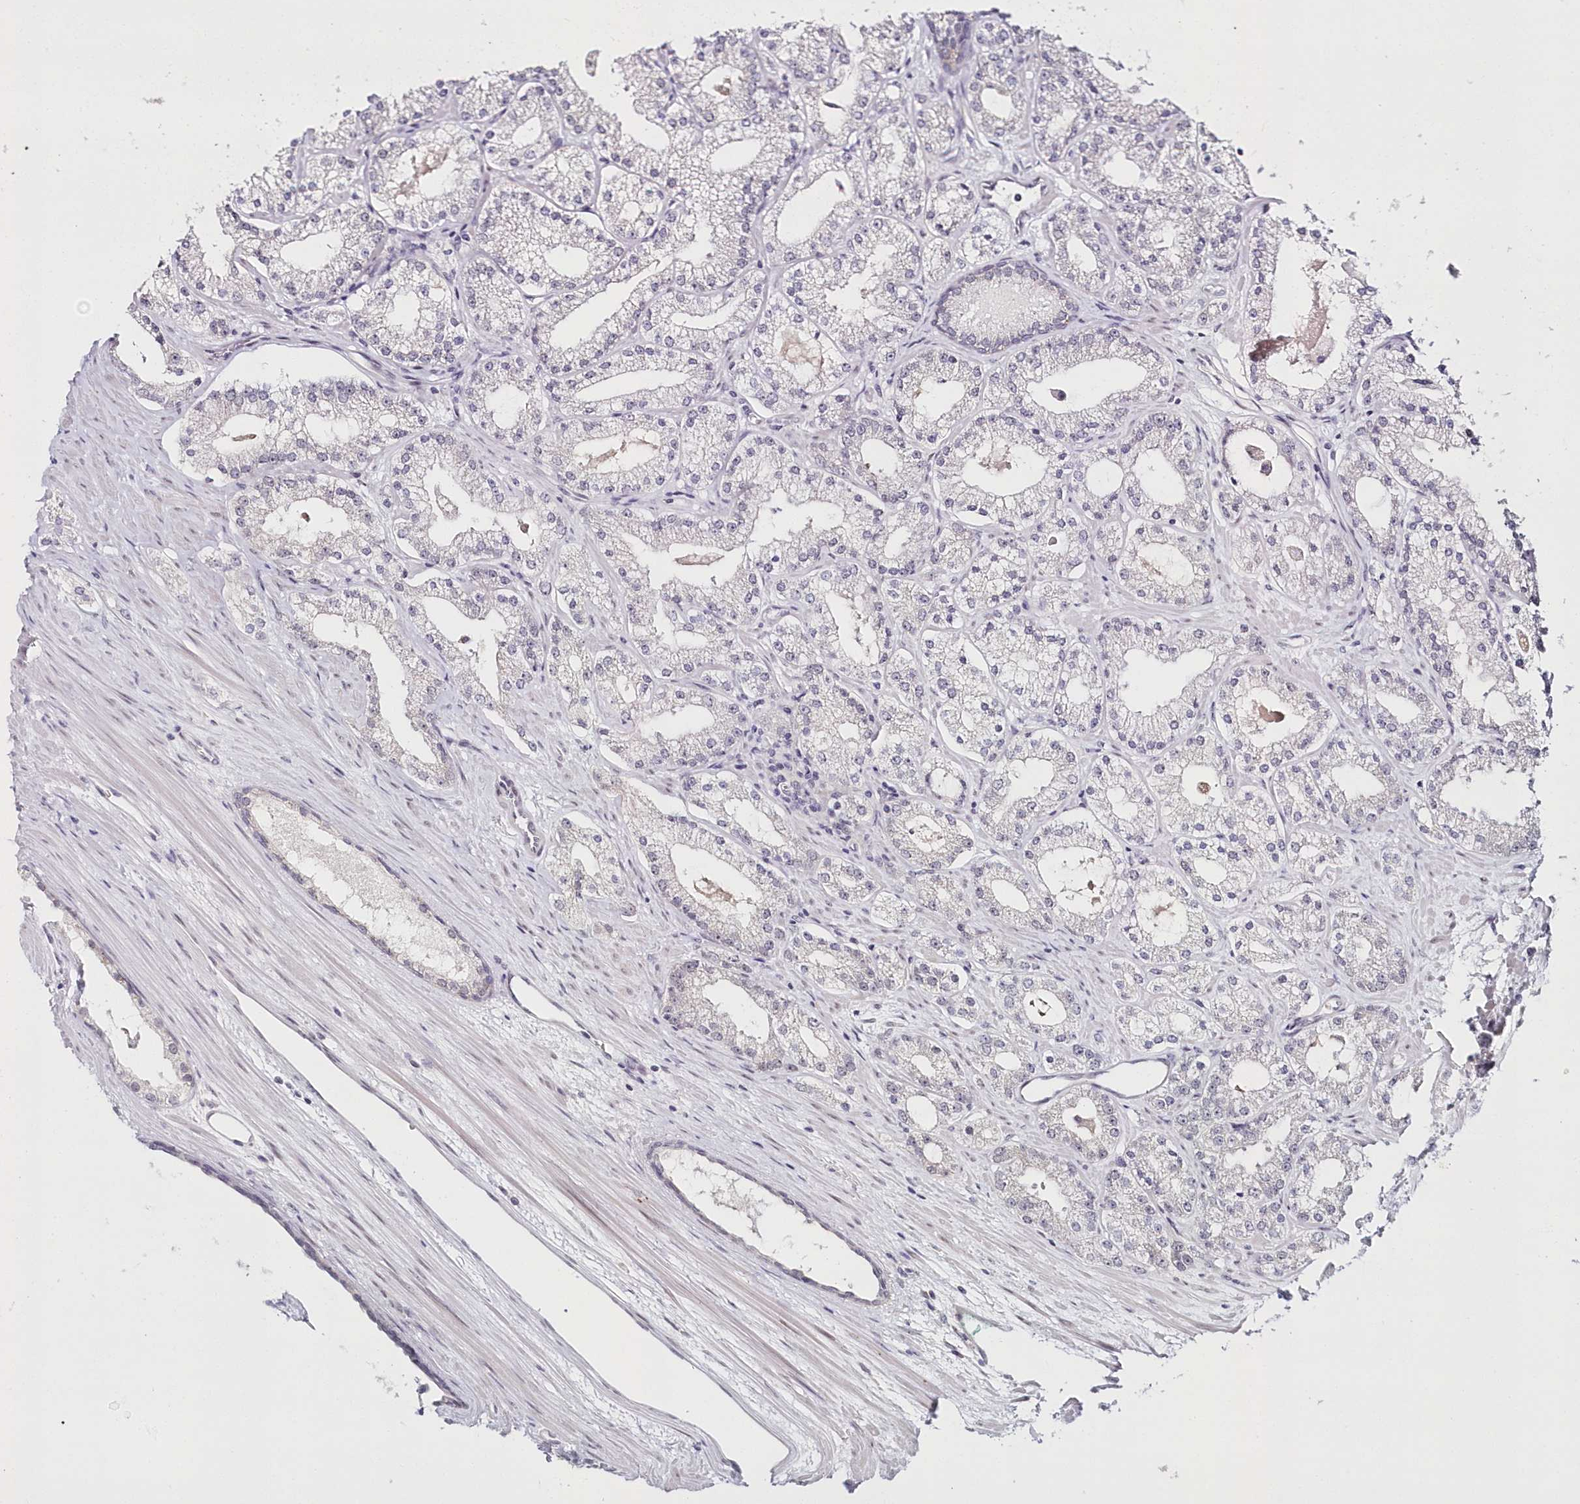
{"staining": {"intensity": "negative", "quantity": "none", "location": "none"}, "tissue": "prostate cancer", "cell_type": "Tumor cells", "image_type": "cancer", "snomed": [{"axis": "morphology", "description": "Adenocarcinoma, Low grade"}, {"axis": "topography", "description": "Prostate"}], "caption": "Immunohistochemical staining of human prostate cancer reveals no significant positivity in tumor cells. Nuclei are stained in blue.", "gene": "HYCC2", "patient": {"sex": "male", "age": 69}}